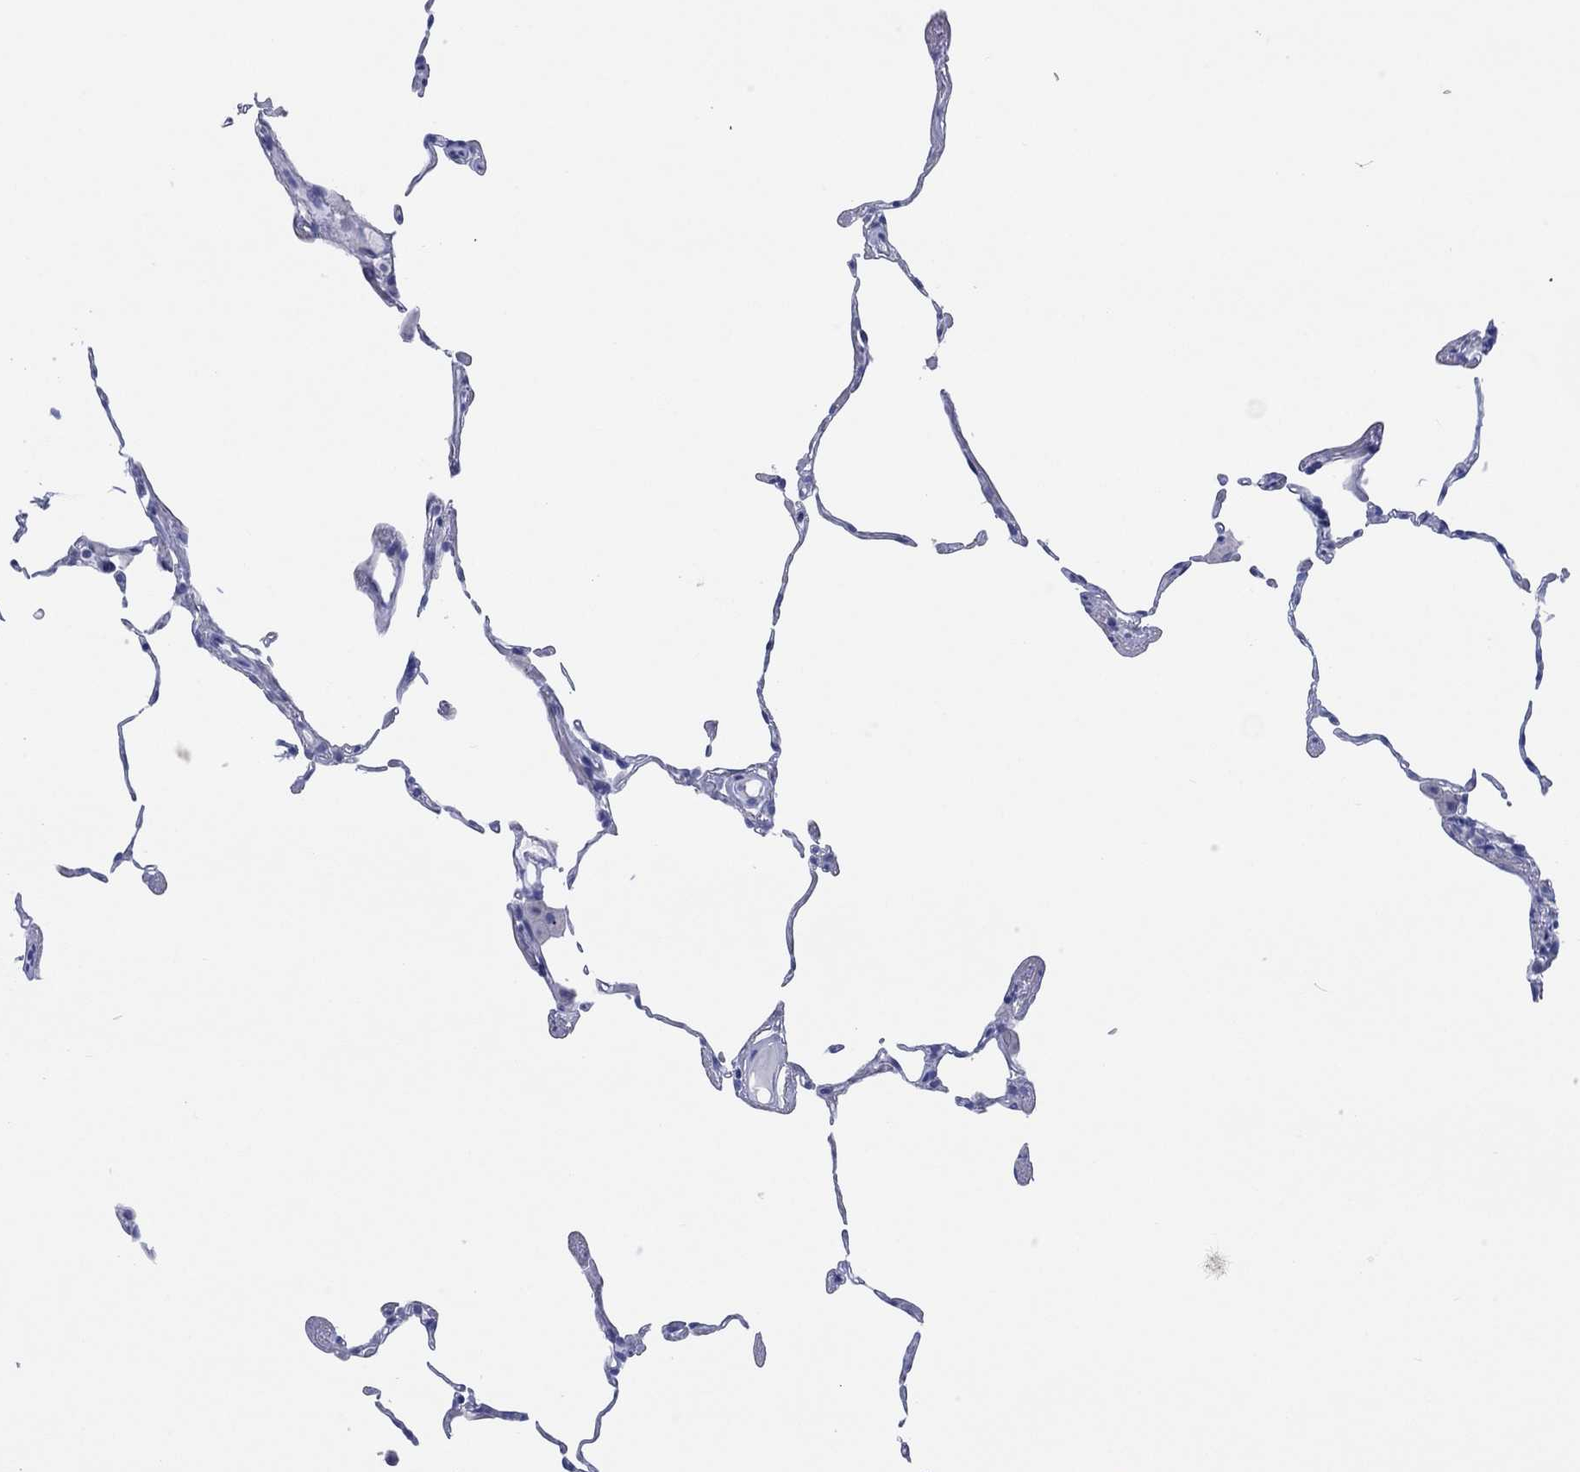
{"staining": {"intensity": "negative", "quantity": "none", "location": "none"}, "tissue": "lung", "cell_type": "Alveolar cells", "image_type": "normal", "snomed": [{"axis": "morphology", "description": "Normal tissue, NOS"}, {"axis": "topography", "description": "Lung"}], "caption": "Alveolar cells show no significant positivity in benign lung. (Brightfield microscopy of DAB immunohistochemistry (IHC) at high magnification).", "gene": "ERICH3", "patient": {"sex": "female", "age": 57}}